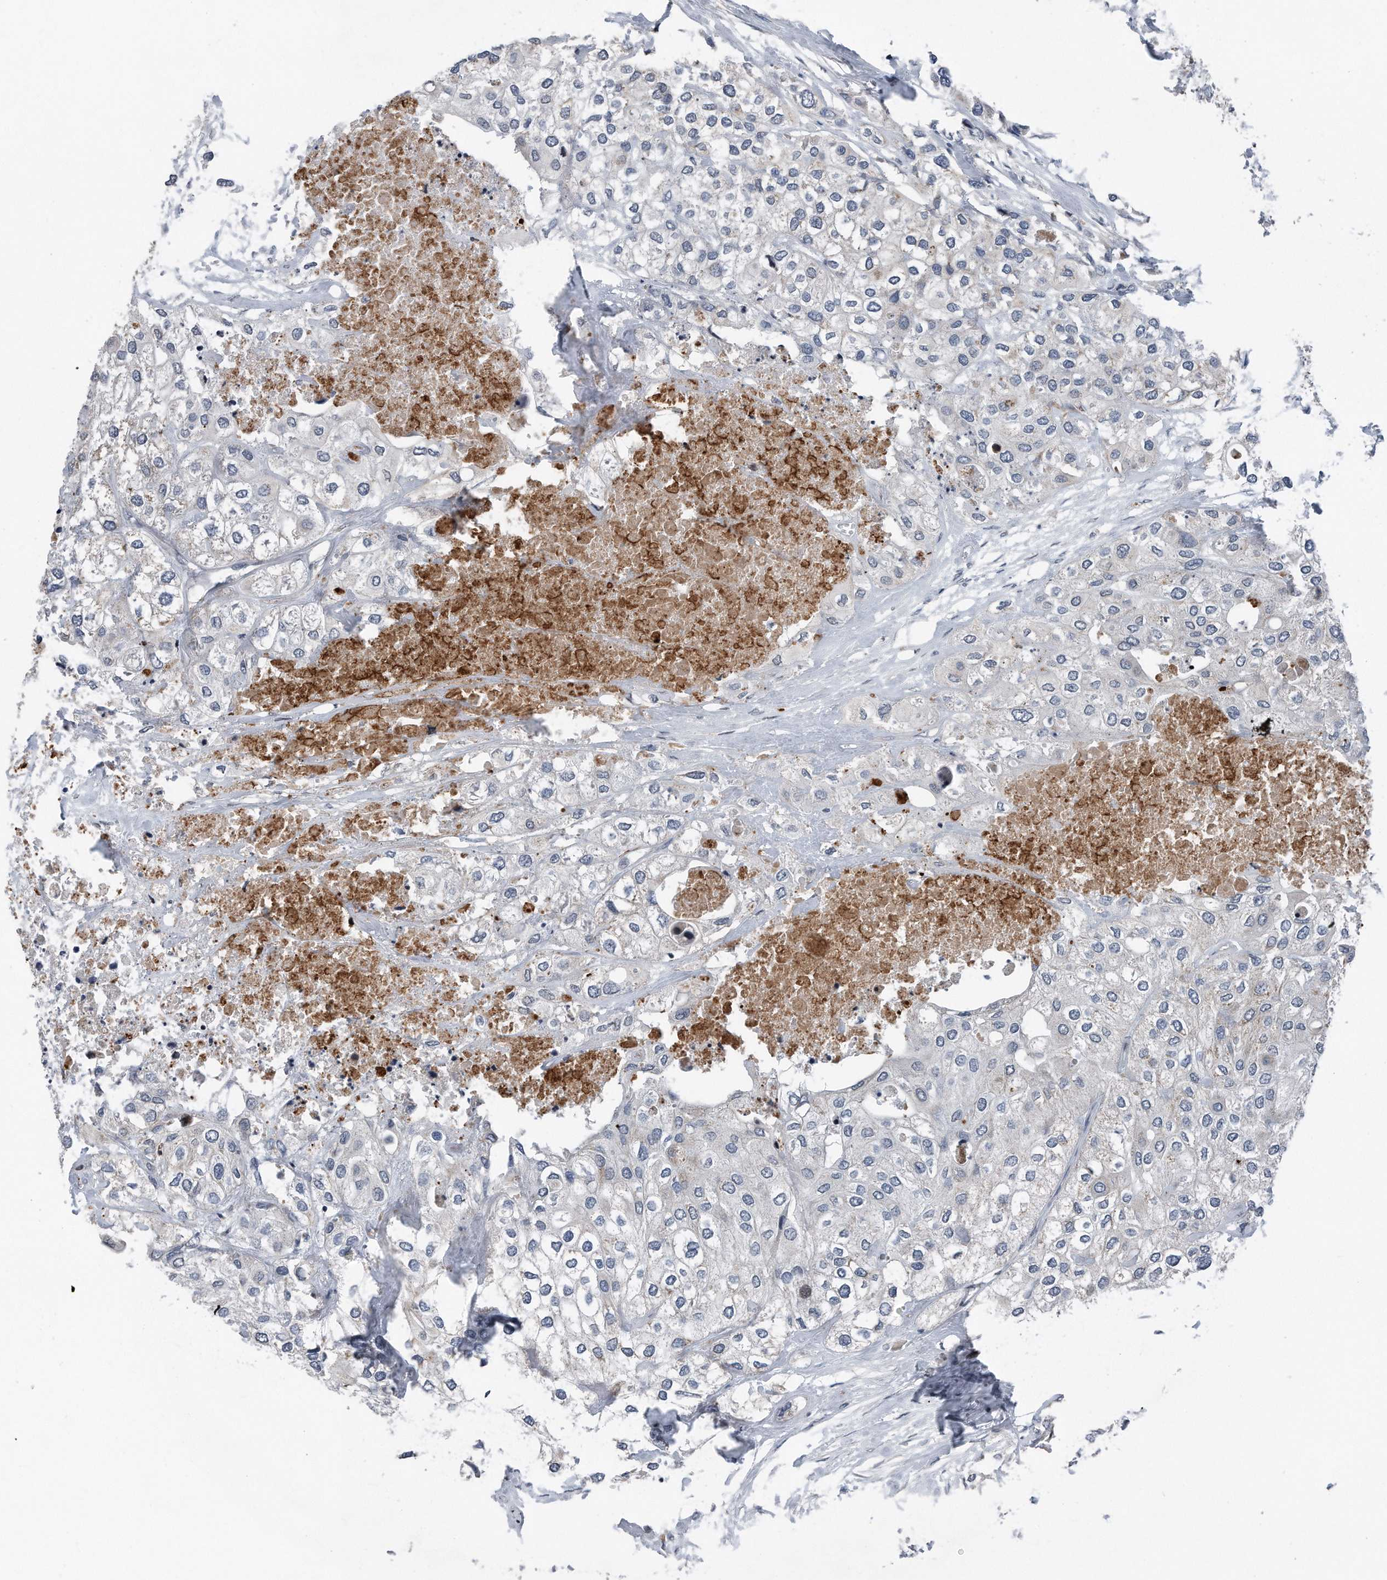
{"staining": {"intensity": "weak", "quantity": "<25%", "location": "cytoplasmic/membranous"}, "tissue": "urothelial cancer", "cell_type": "Tumor cells", "image_type": "cancer", "snomed": [{"axis": "morphology", "description": "Urothelial carcinoma, High grade"}, {"axis": "topography", "description": "Urinary bladder"}], "caption": "Immunohistochemical staining of urothelial cancer reveals no significant positivity in tumor cells.", "gene": "DST", "patient": {"sex": "male", "age": 64}}